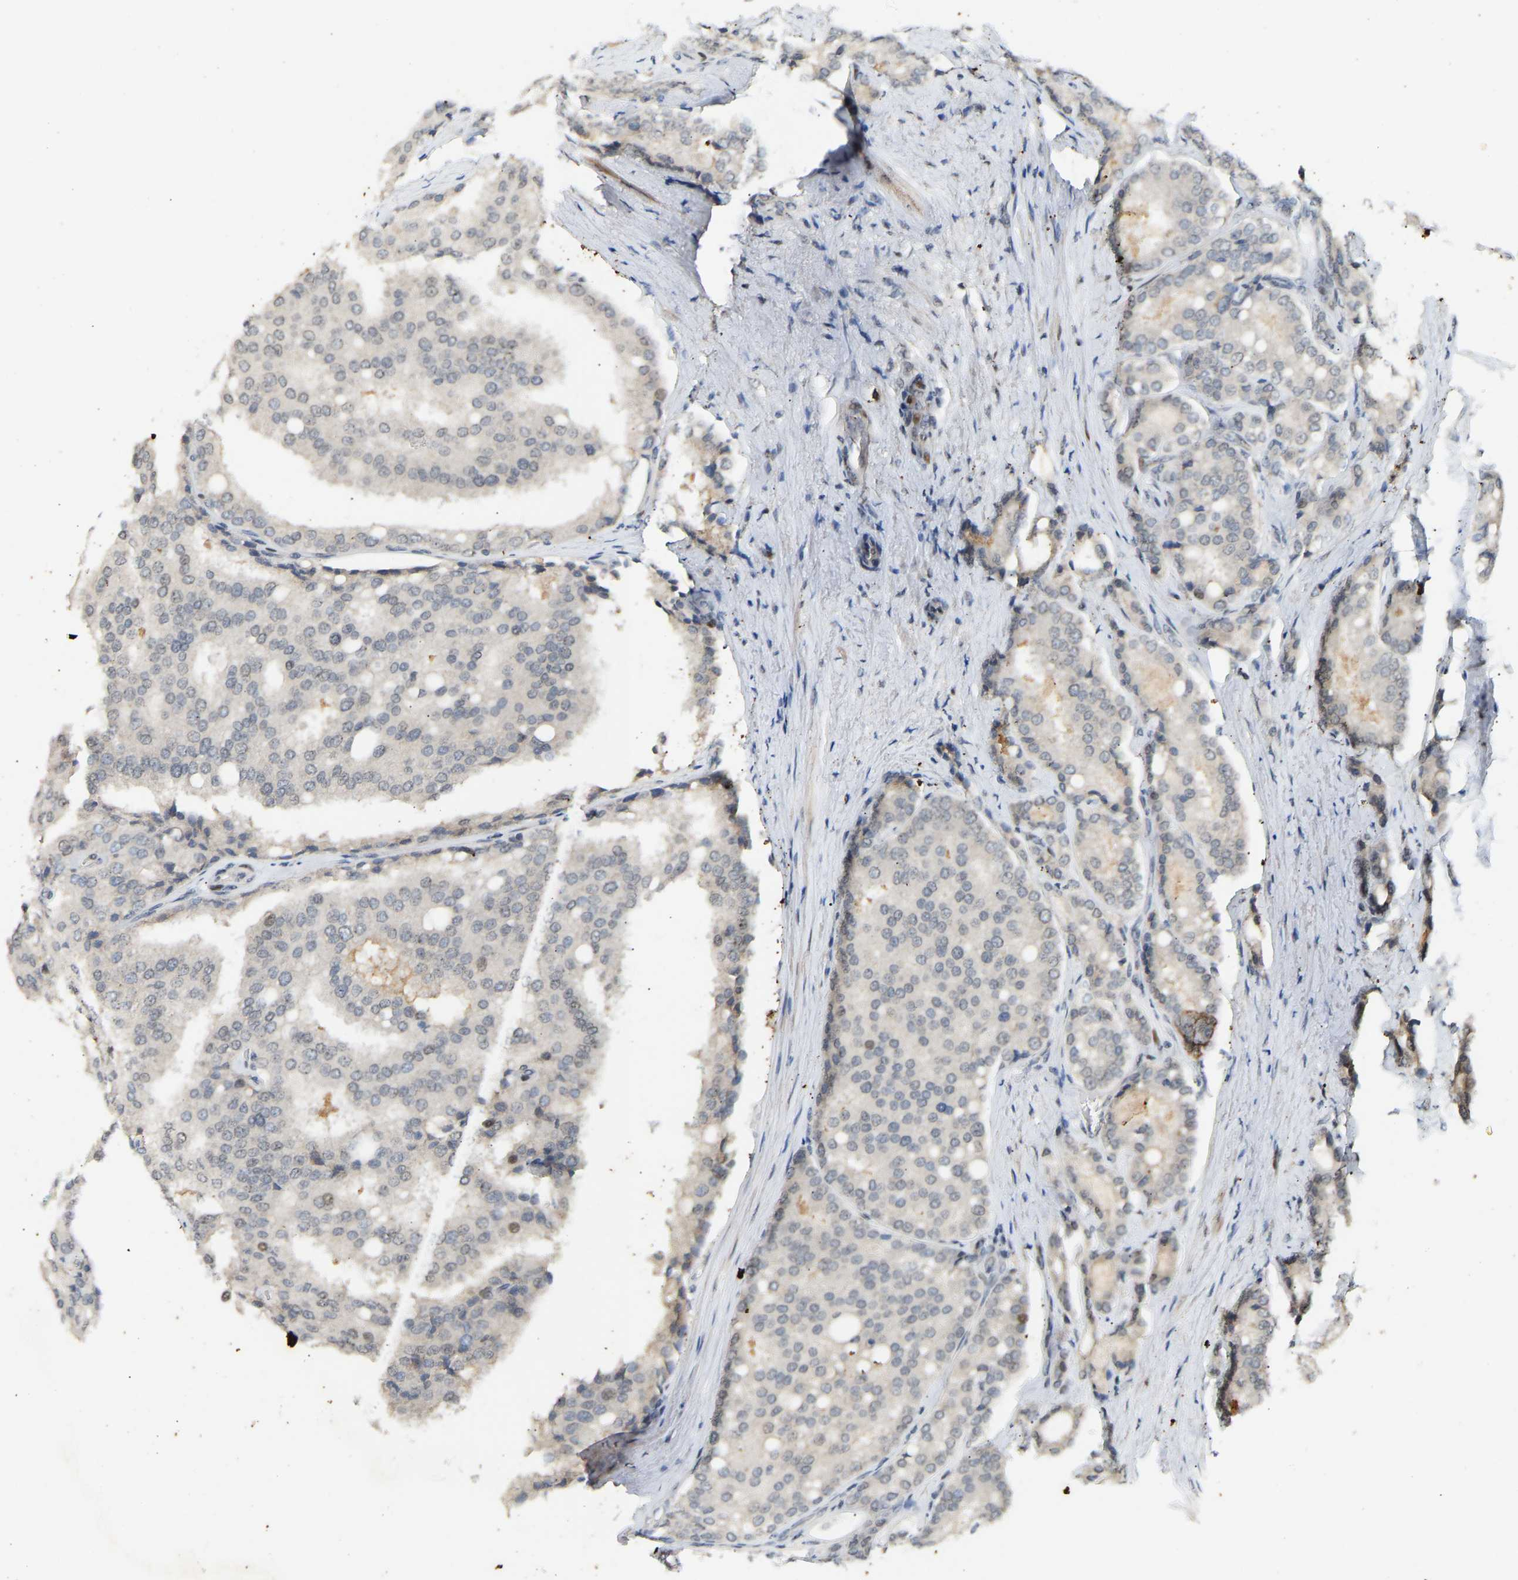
{"staining": {"intensity": "negative", "quantity": "none", "location": "none"}, "tissue": "prostate cancer", "cell_type": "Tumor cells", "image_type": "cancer", "snomed": [{"axis": "morphology", "description": "Adenocarcinoma, High grade"}, {"axis": "topography", "description": "Prostate"}], "caption": "A histopathology image of adenocarcinoma (high-grade) (prostate) stained for a protein displays no brown staining in tumor cells.", "gene": "PTPN4", "patient": {"sex": "male", "age": 50}}